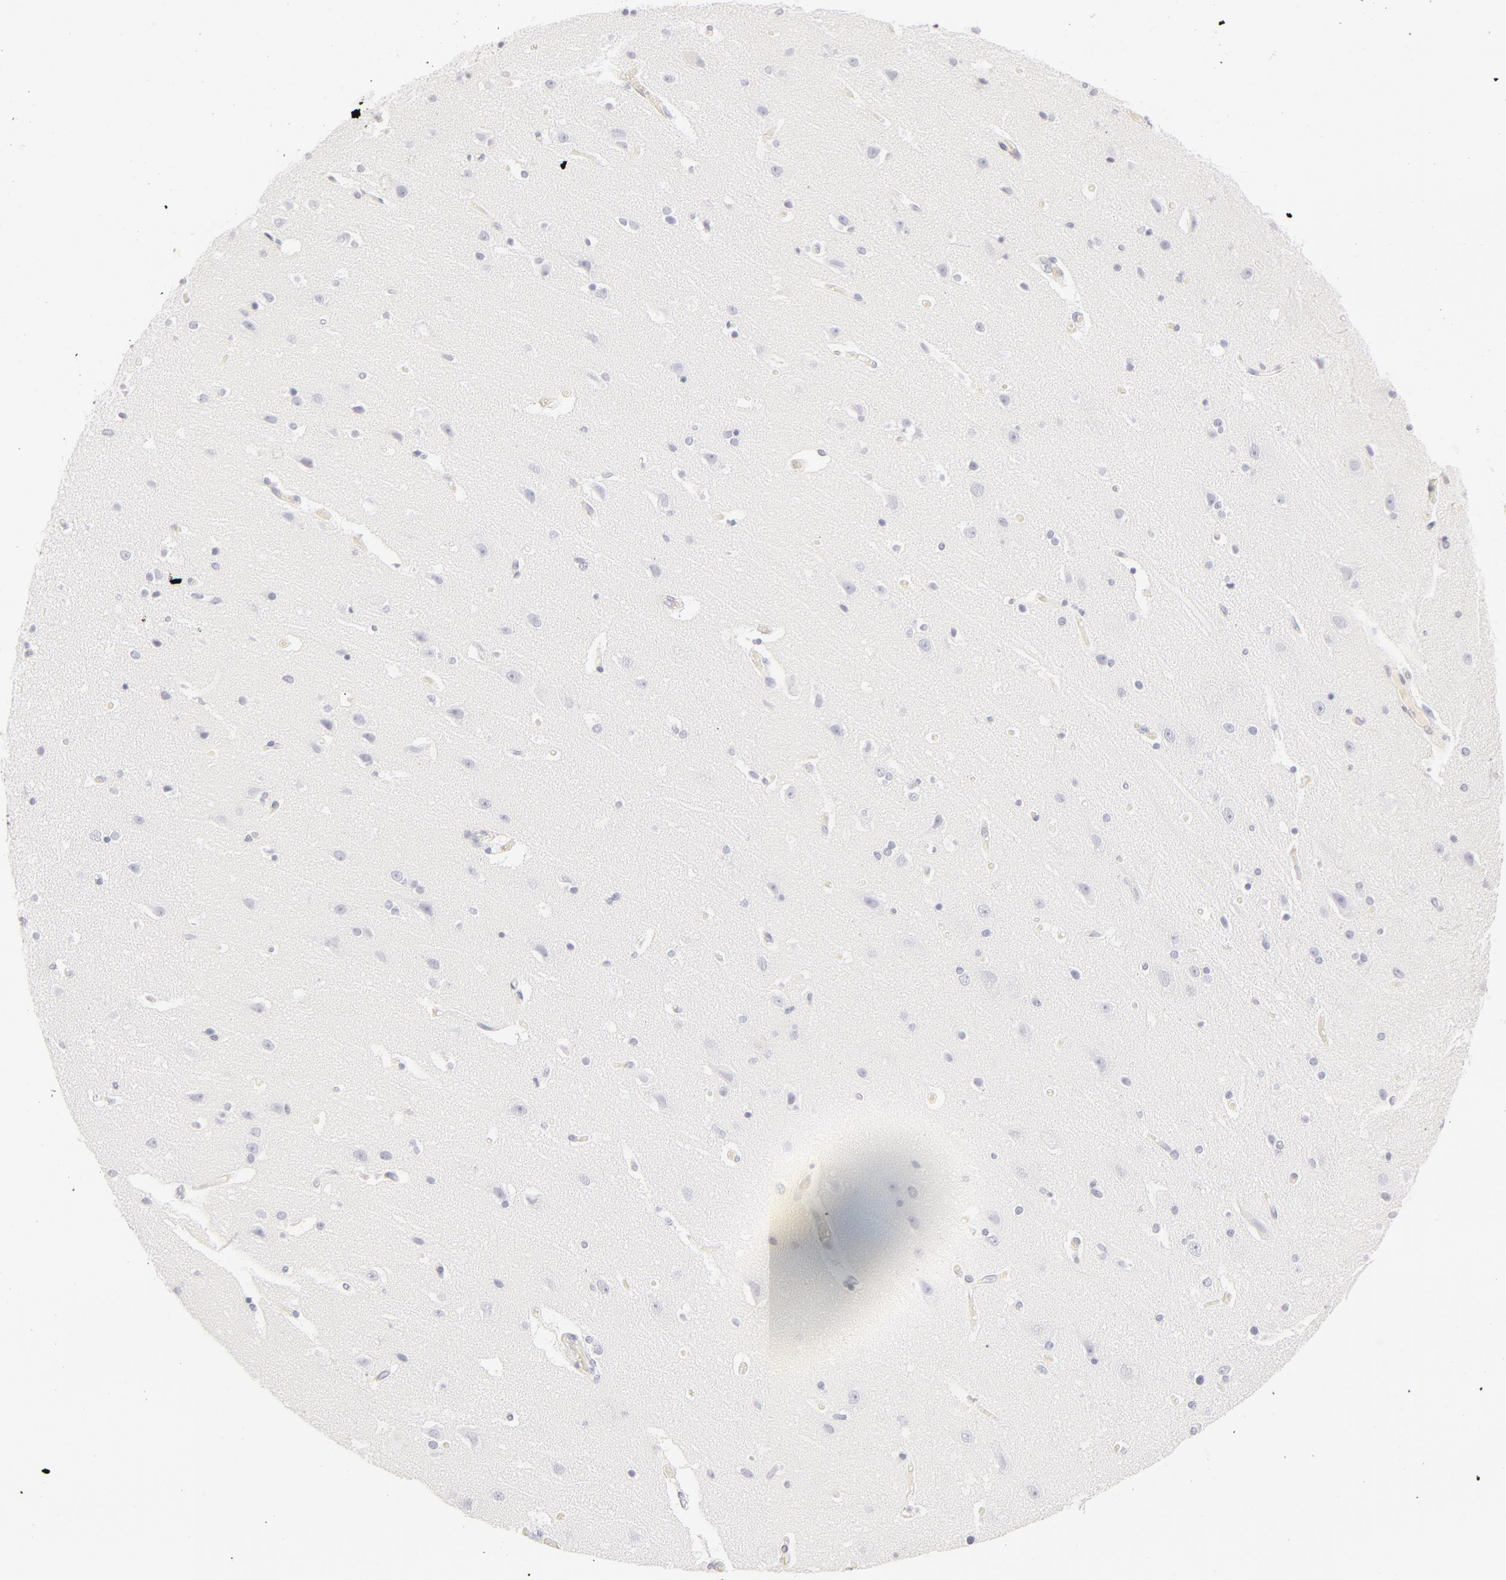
{"staining": {"intensity": "negative", "quantity": "none", "location": "none"}, "tissue": "caudate", "cell_type": "Glial cells", "image_type": "normal", "snomed": [{"axis": "morphology", "description": "Normal tissue, NOS"}, {"axis": "topography", "description": "Lateral ventricle wall"}], "caption": "IHC of normal caudate displays no positivity in glial cells.", "gene": "LGALS7B", "patient": {"sex": "female", "age": 54}}